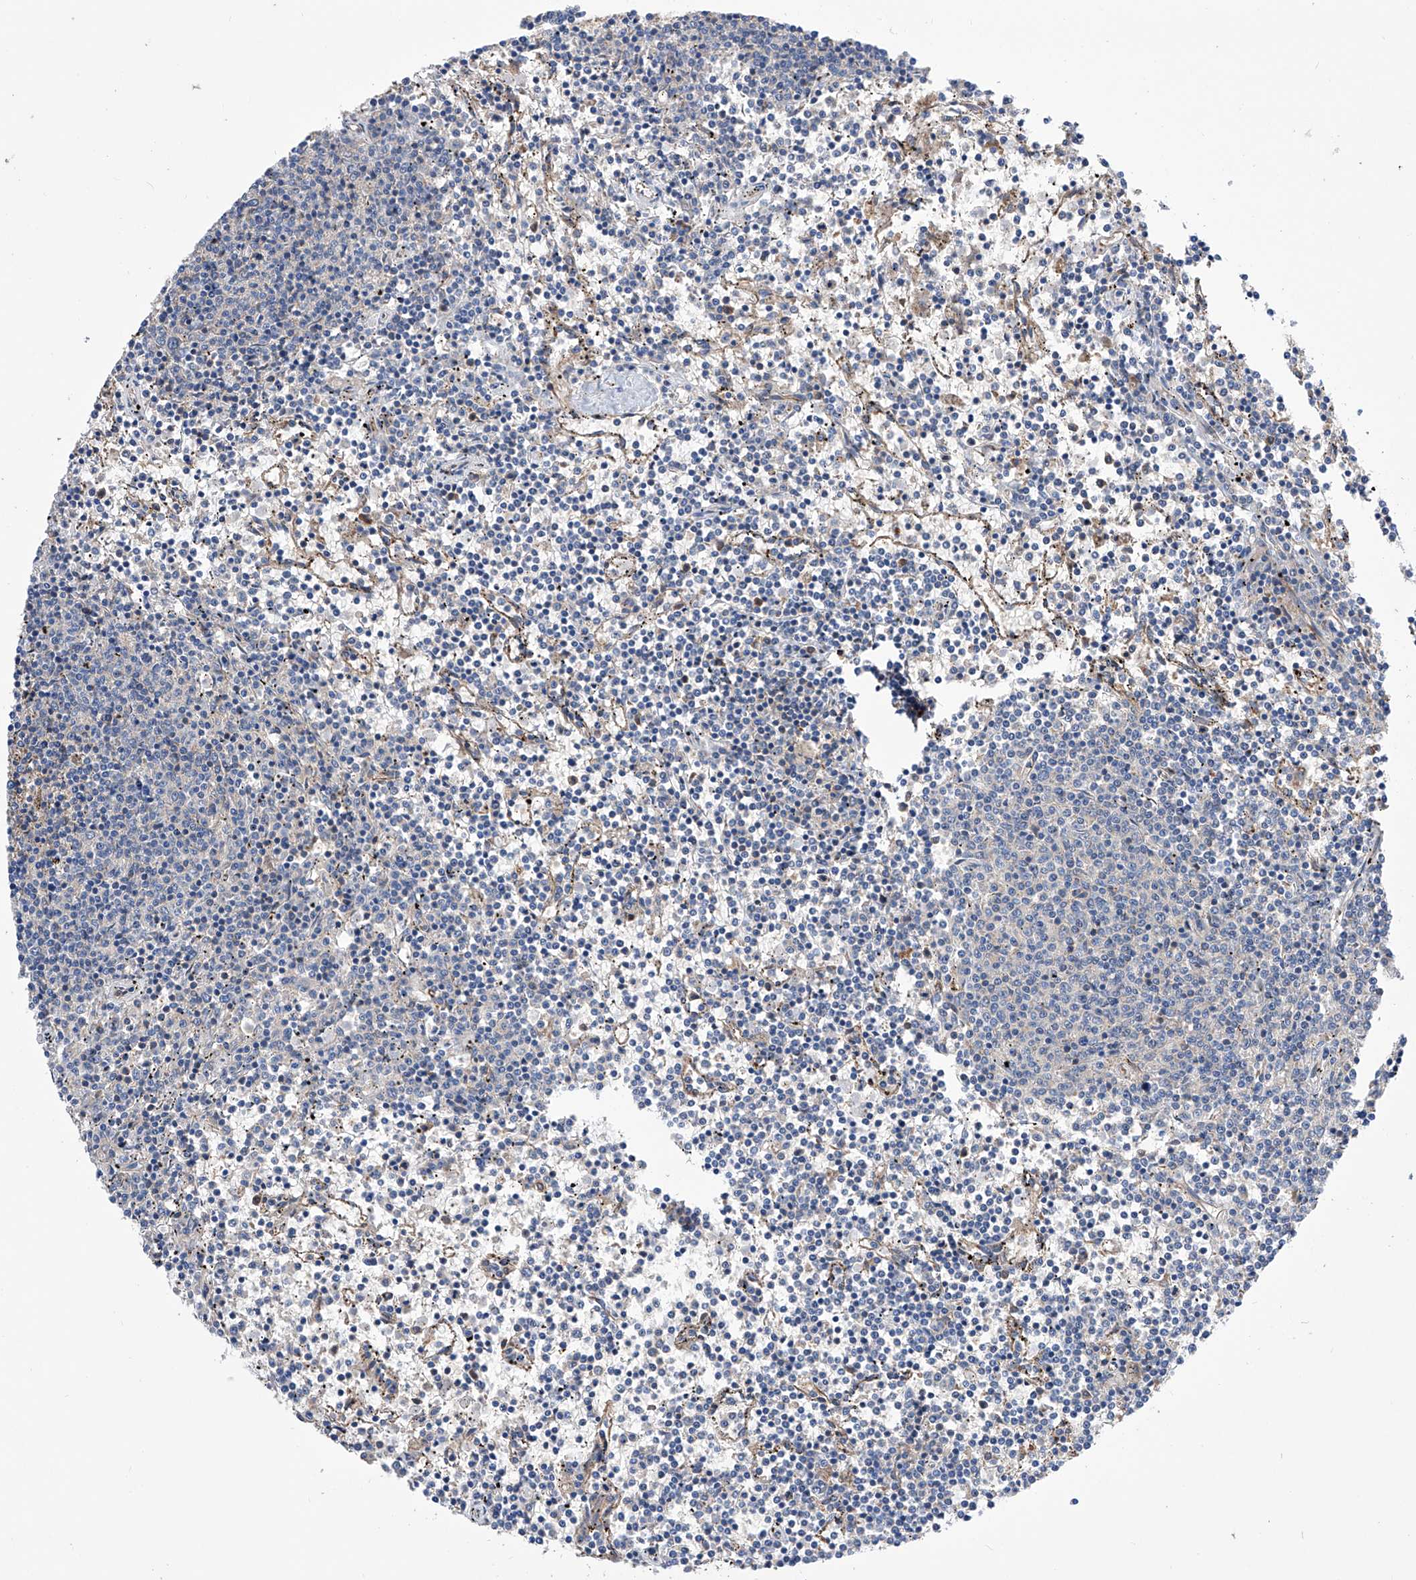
{"staining": {"intensity": "negative", "quantity": "none", "location": "none"}, "tissue": "lymphoma", "cell_type": "Tumor cells", "image_type": "cancer", "snomed": [{"axis": "morphology", "description": "Malignant lymphoma, non-Hodgkin's type, Low grade"}, {"axis": "topography", "description": "Spleen"}], "caption": "Immunohistochemistry (IHC) photomicrograph of neoplastic tissue: human lymphoma stained with DAB demonstrates no significant protein positivity in tumor cells.", "gene": "SPATA20", "patient": {"sex": "female", "age": 50}}